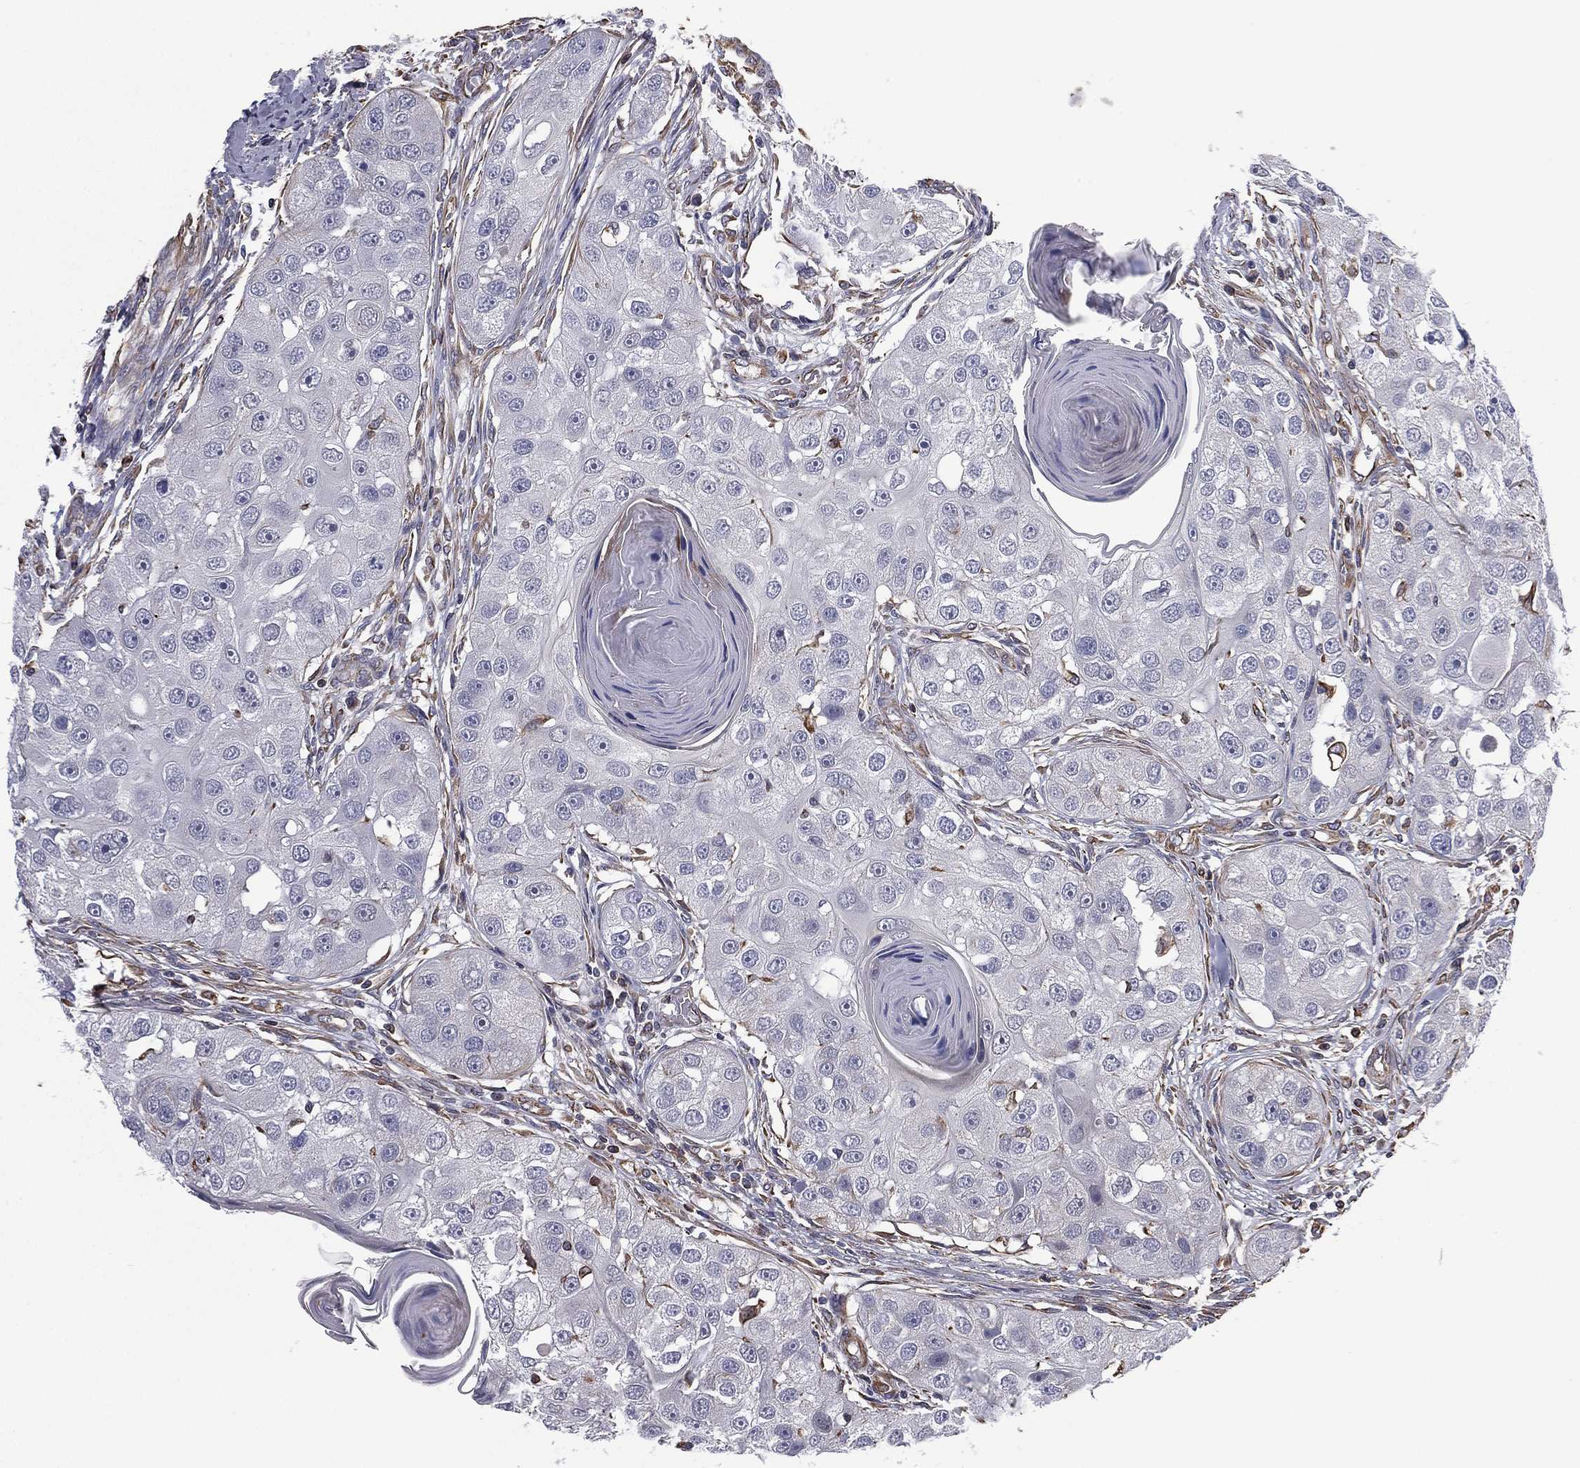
{"staining": {"intensity": "negative", "quantity": "none", "location": "none"}, "tissue": "head and neck cancer", "cell_type": "Tumor cells", "image_type": "cancer", "snomed": [{"axis": "morphology", "description": "Normal tissue, NOS"}, {"axis": "morphology", "description": "Squamous cell carcinoma, NOS"}, {"axis": "topography", "description": "Skeletal muscle"}, {"axis": "topography", "description": "Head-Neck"}], "caption": "High magnification brightfield microscopy of squamous cell carcinoma (head and neck) stained with DAB (brown) and counterstained with hematoxylin (blue): tumor cells show no significant positivity.", "gene": "SCUBE1", "patient": {"sex": "male", "age": 51}}